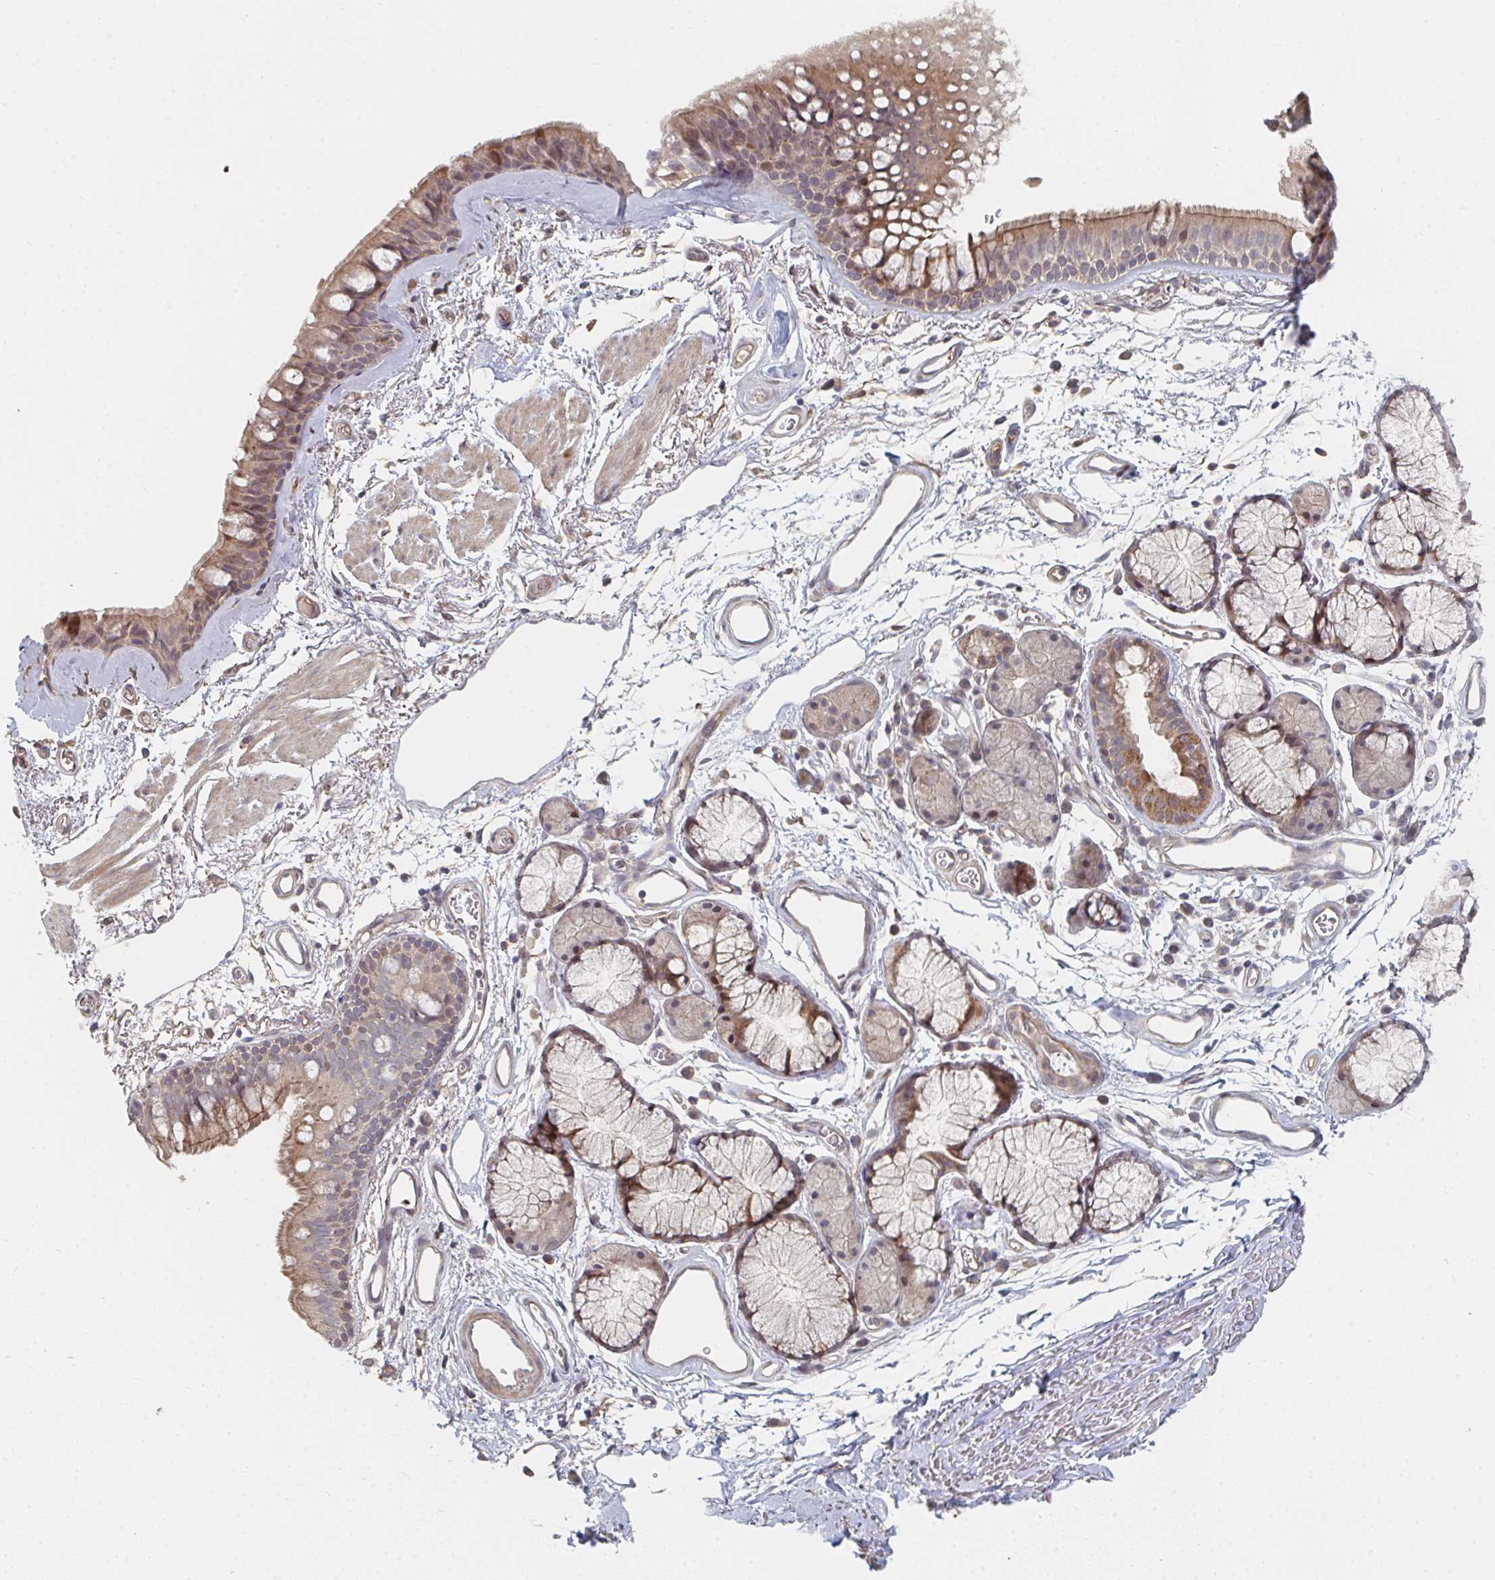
{"staining": {"intensity": "moderate", "quantity": ">75%", "location": "cytoplasmic/membranous"}, "tissue": "bronchus", "cell_type": "Respiratory epithelial cells", "image_type": "normal", "snomed": [{"axis": "morphology", "description": "Normal tissue, NOS"}, {"axis": "topography", "description": "Cartilage tissue"}, {"axis": "topography", "description": "Bronchus"}], "caption": "Protein analysis of benign bronchus exhibits moderate cytoplasmic/membranous positivity in about >75% of respiratory epithelial cells. The staining was performed using DAB (3,3'-diaminobenzidine) to visualize the protein expression in brown, while the nuclei were stained in blue with hematoxylin (Magnification: 20x).", "gene": "PTEN", "patient": {"sex": "female", "age": 79}}